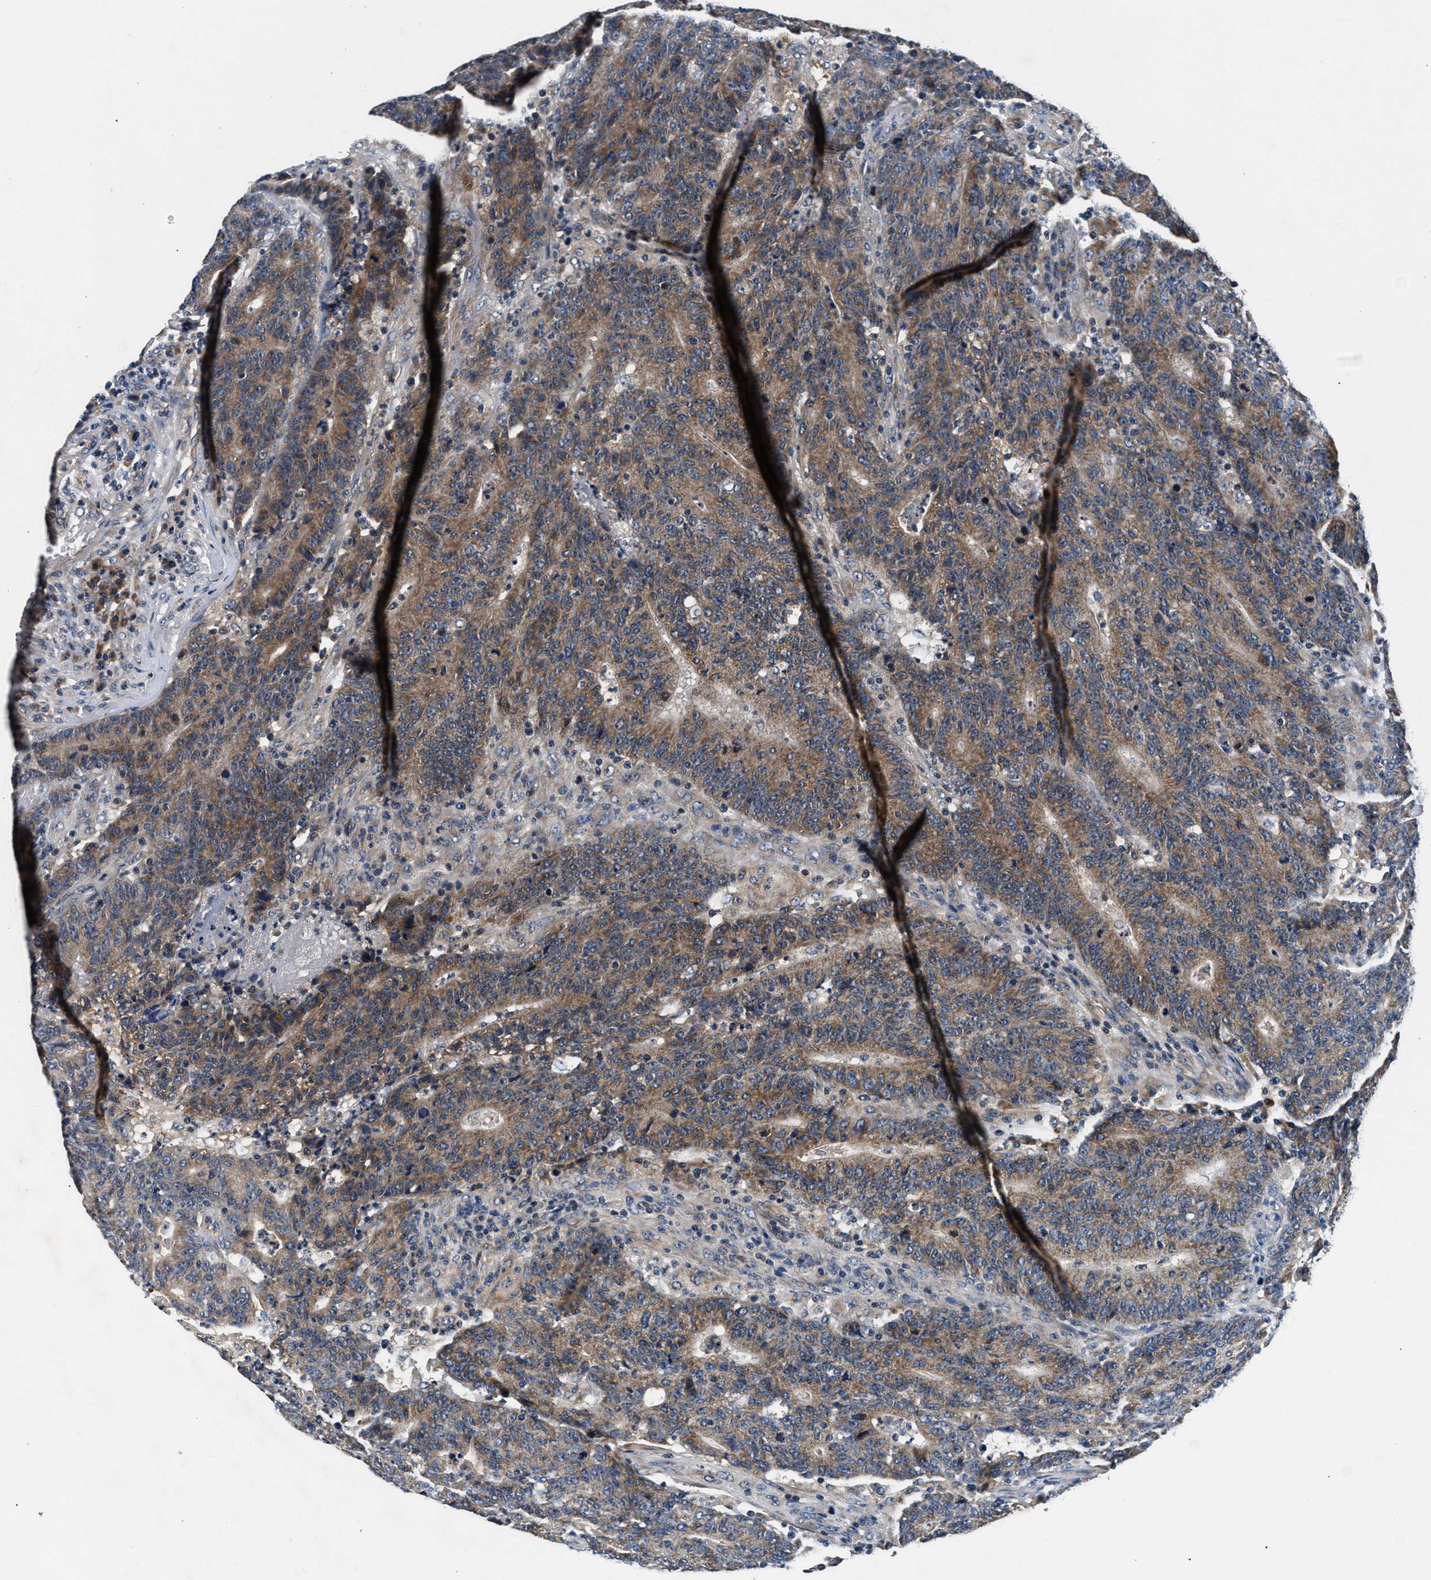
{"staining": {"intensity": "moderate", "quantity": ">75%", "location": "cytoplasmic/membranous"}, "tissue": "colorectal cancer", "cell_type": "Tumor cells", "image_type": "cancer", "snomed": [{"axis": "morphology", "description": "Normal tissue, NOS"}, {"axis": "morphology", "description": "Adenocarcinoma, NOS"}, {"axis": "topography", "description": "Colon"}], "caption": "Moderate cytoplasmic/membranous protein staining is identified in about >75% of tumor cells in colorectal cancer (adenocarcinoma).", "gene": "IMMT", "patient": {"sex": "female", "age": 75}}